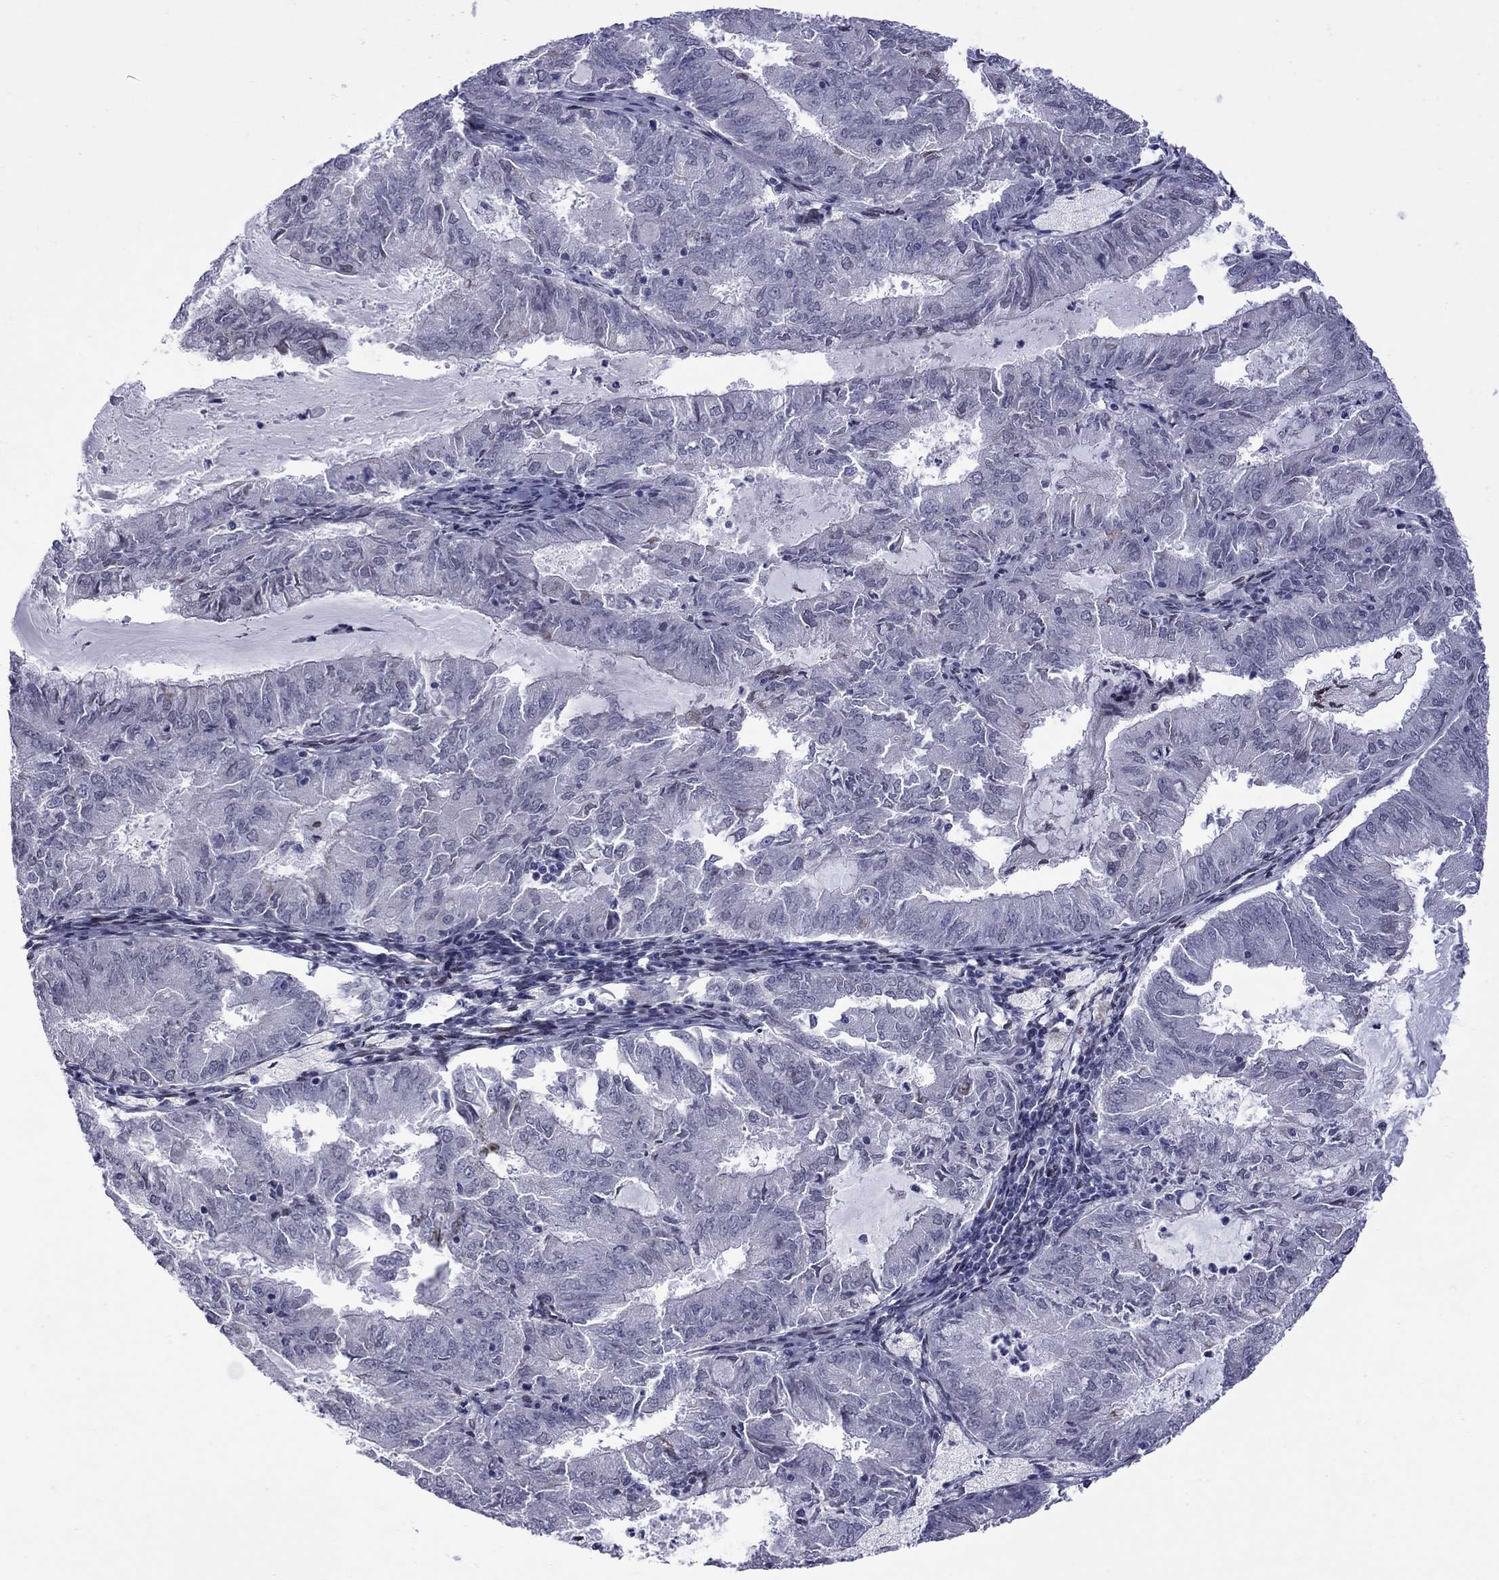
{"staining": {"intensity": "negative", "quantity": "none", "location": "none"}, "tissue": "endometrial cancer", "cell_type": "Tumor cells", "image_type": "cancer", "snomed": [{"axis": "morphology", "description": "Adenocarcinoma, NOS"}, {"axis": "topography", "description": "Endometrium"}], "caption": "Immunohistochemistry image of neoplastic tissue: human endometrial cancer (adenocarcinoma) stained with DAB (3,3'-diaminobenzidine) displays no significant protein positivity in tumor cells. The staining was performed using DAB (3,3'-diaminobenzidine) to visualize the protein expression in brown, while the nuclei were stained in blue with hematoxylin (Magnification: 20x).", "gene": "CLTCL1", "patient": {"sex": "female", "age": 57}}